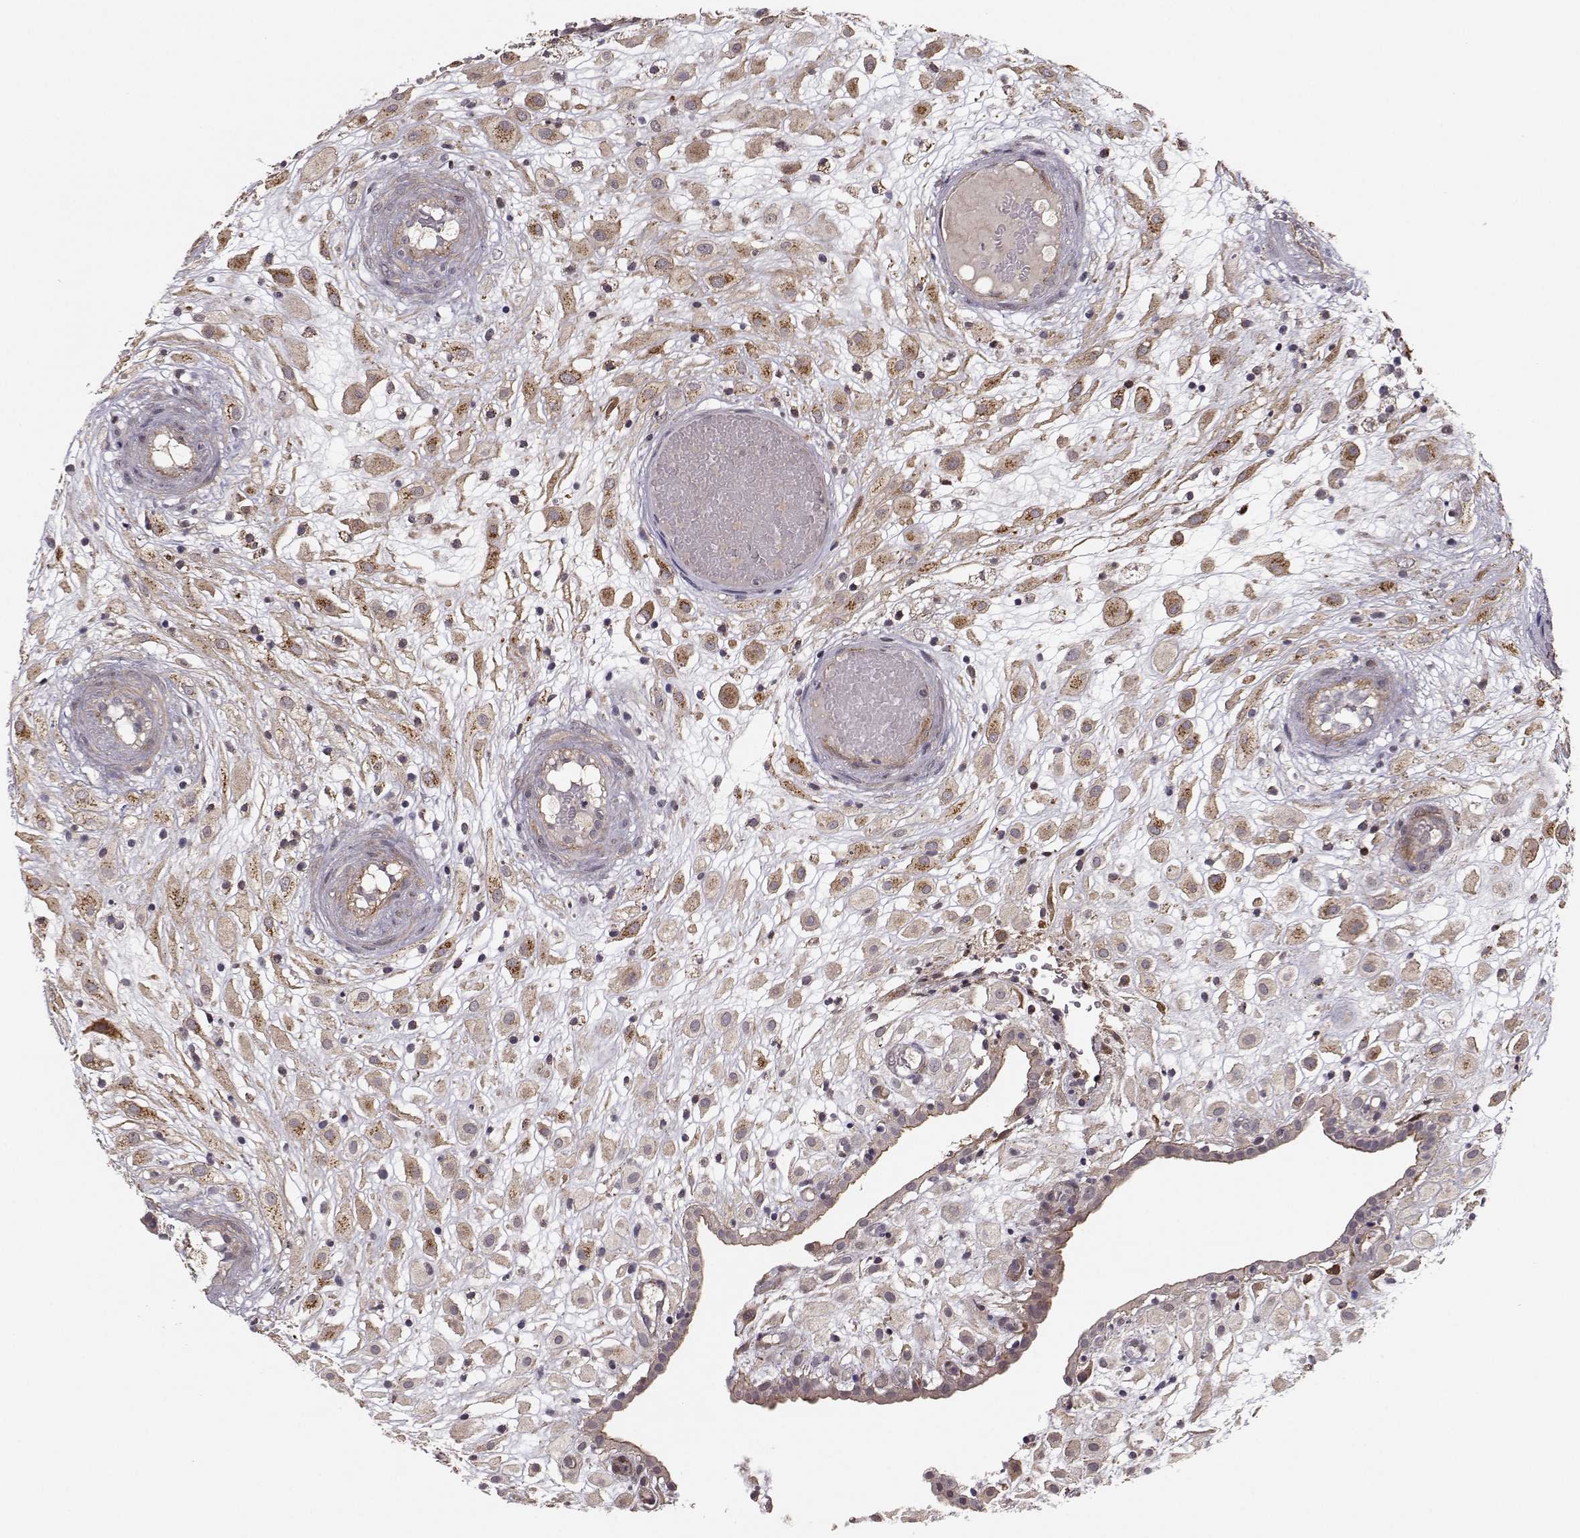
{"staining": {"intensity": "moderate", "quantity": "25%-75%", "location": "cytoplasmic/membranous"}, "tissue": "placenta", "cell_type": "Decidual cells", "image_type": "normal", "snomed": [{"axis": "morphology", "description": "Normal tissue, NOS"}, {"axis": "topography", "description": "Placenta"}], "caption": "DAB immunohistochemical staining of benign human placenta shows moderate cytoplasmic/membranous protein positivity in about 25%-75% of decidual cells.", "gene": "PLEKHG3", "patient": {"sex": "female", "age": 24}}